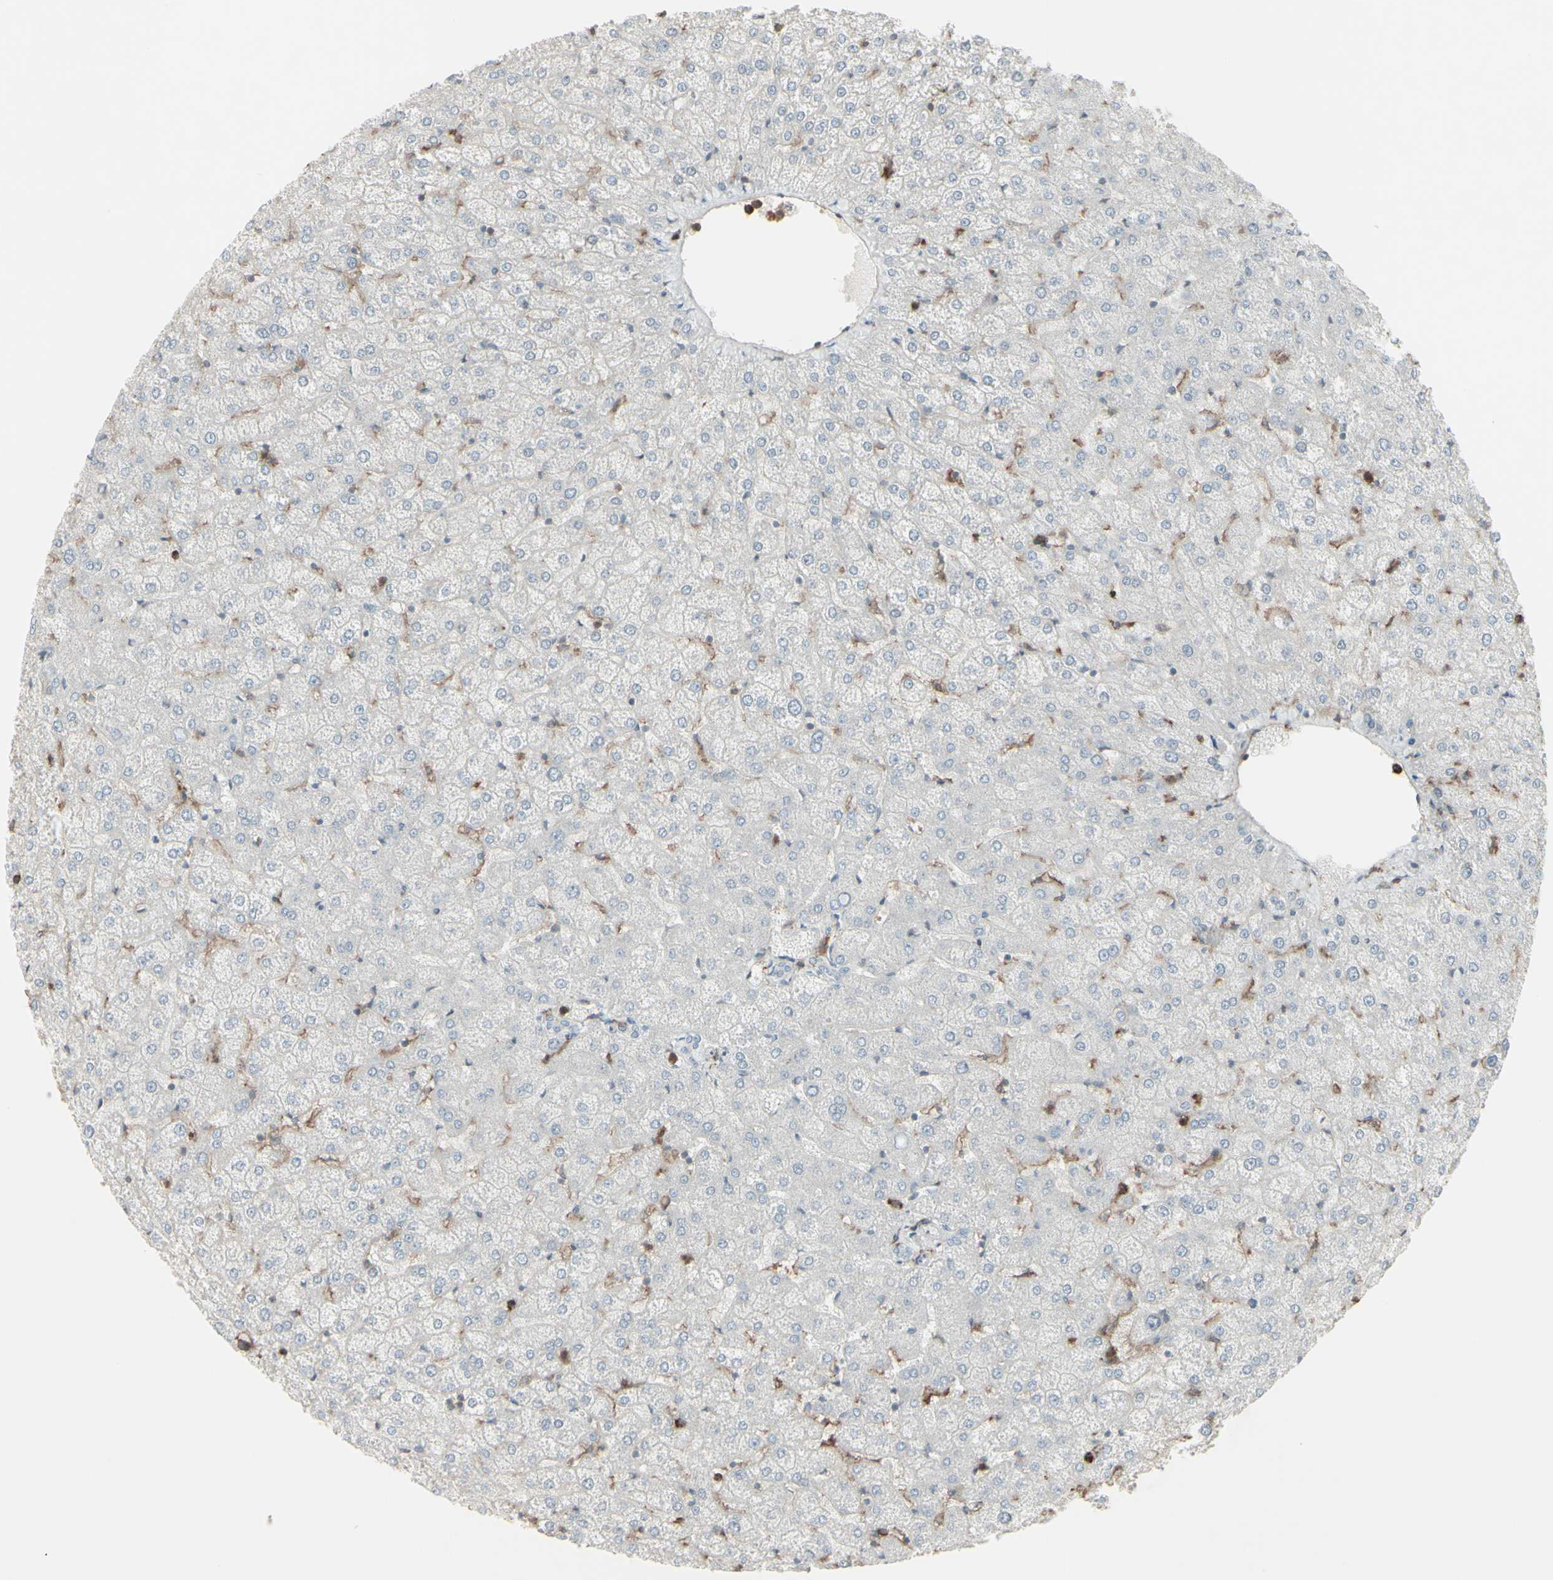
{"staining": {"intensity": "negative", "quantity": "none", "location": "none"}, "tissue": "liver", "cell_type": "Cholangiocytes", "image_type": "normal", "snomed": [{"axis": "morphology", "description": "Normal tissue, NOS"}, {"axis": "topography", "description": "Liver"}], "caption": "DAB immunohistochemical staining of normal human liver displays no significant staining in cholangiocytes. (DAB immunohistochemistry (IHC) visualized using brightfield microscopy, high magnification).", "gene": "CD33", "patient": {"sex": "female", "age": 32}}